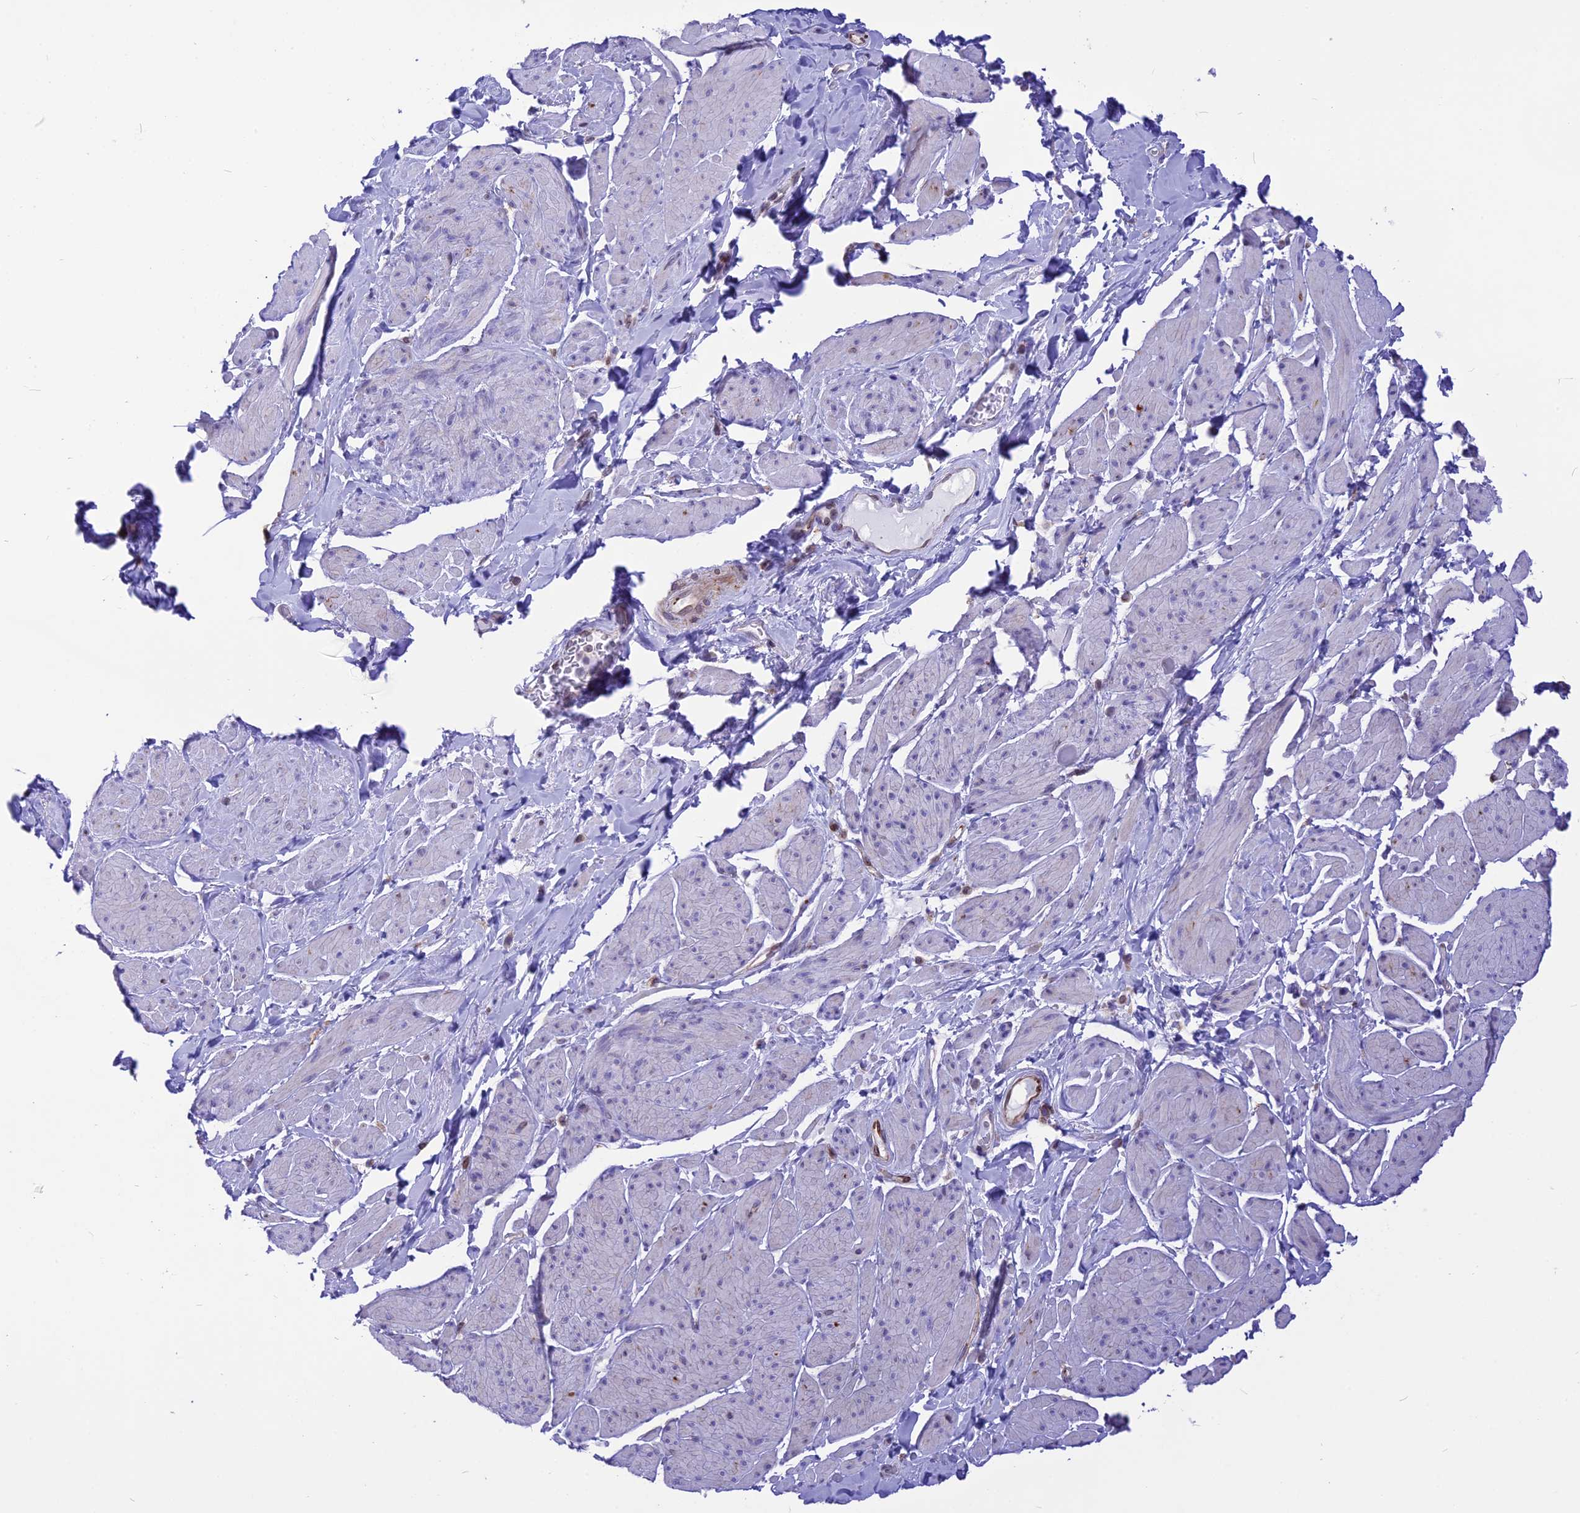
{"staining": {"intensity": "negative", "quantity": "none", "location": "none"}, "tissue": "smooth muscle", "cell_type": "Smooth muscle cells", "image_type": "normal", "snomed": [{"axis": "morphology", "description": "Normal tissue, NOS"}, {"axis": "topography", "description": "Smooth muscle"}, {"axis": "topography", "description": "Peripheral nerve tissue"}], "caption": "A high-resolution photomicrograph shows IHC staining of benign smooth muscle, which demonstrates no significant expression in smooth muscle cells. (DAB immunohistochemistry (IHC) visualized using brightfield microscopy, high magnification).", "gene": "DOC2B", "patient": {"sex": "male", "age": 69}}